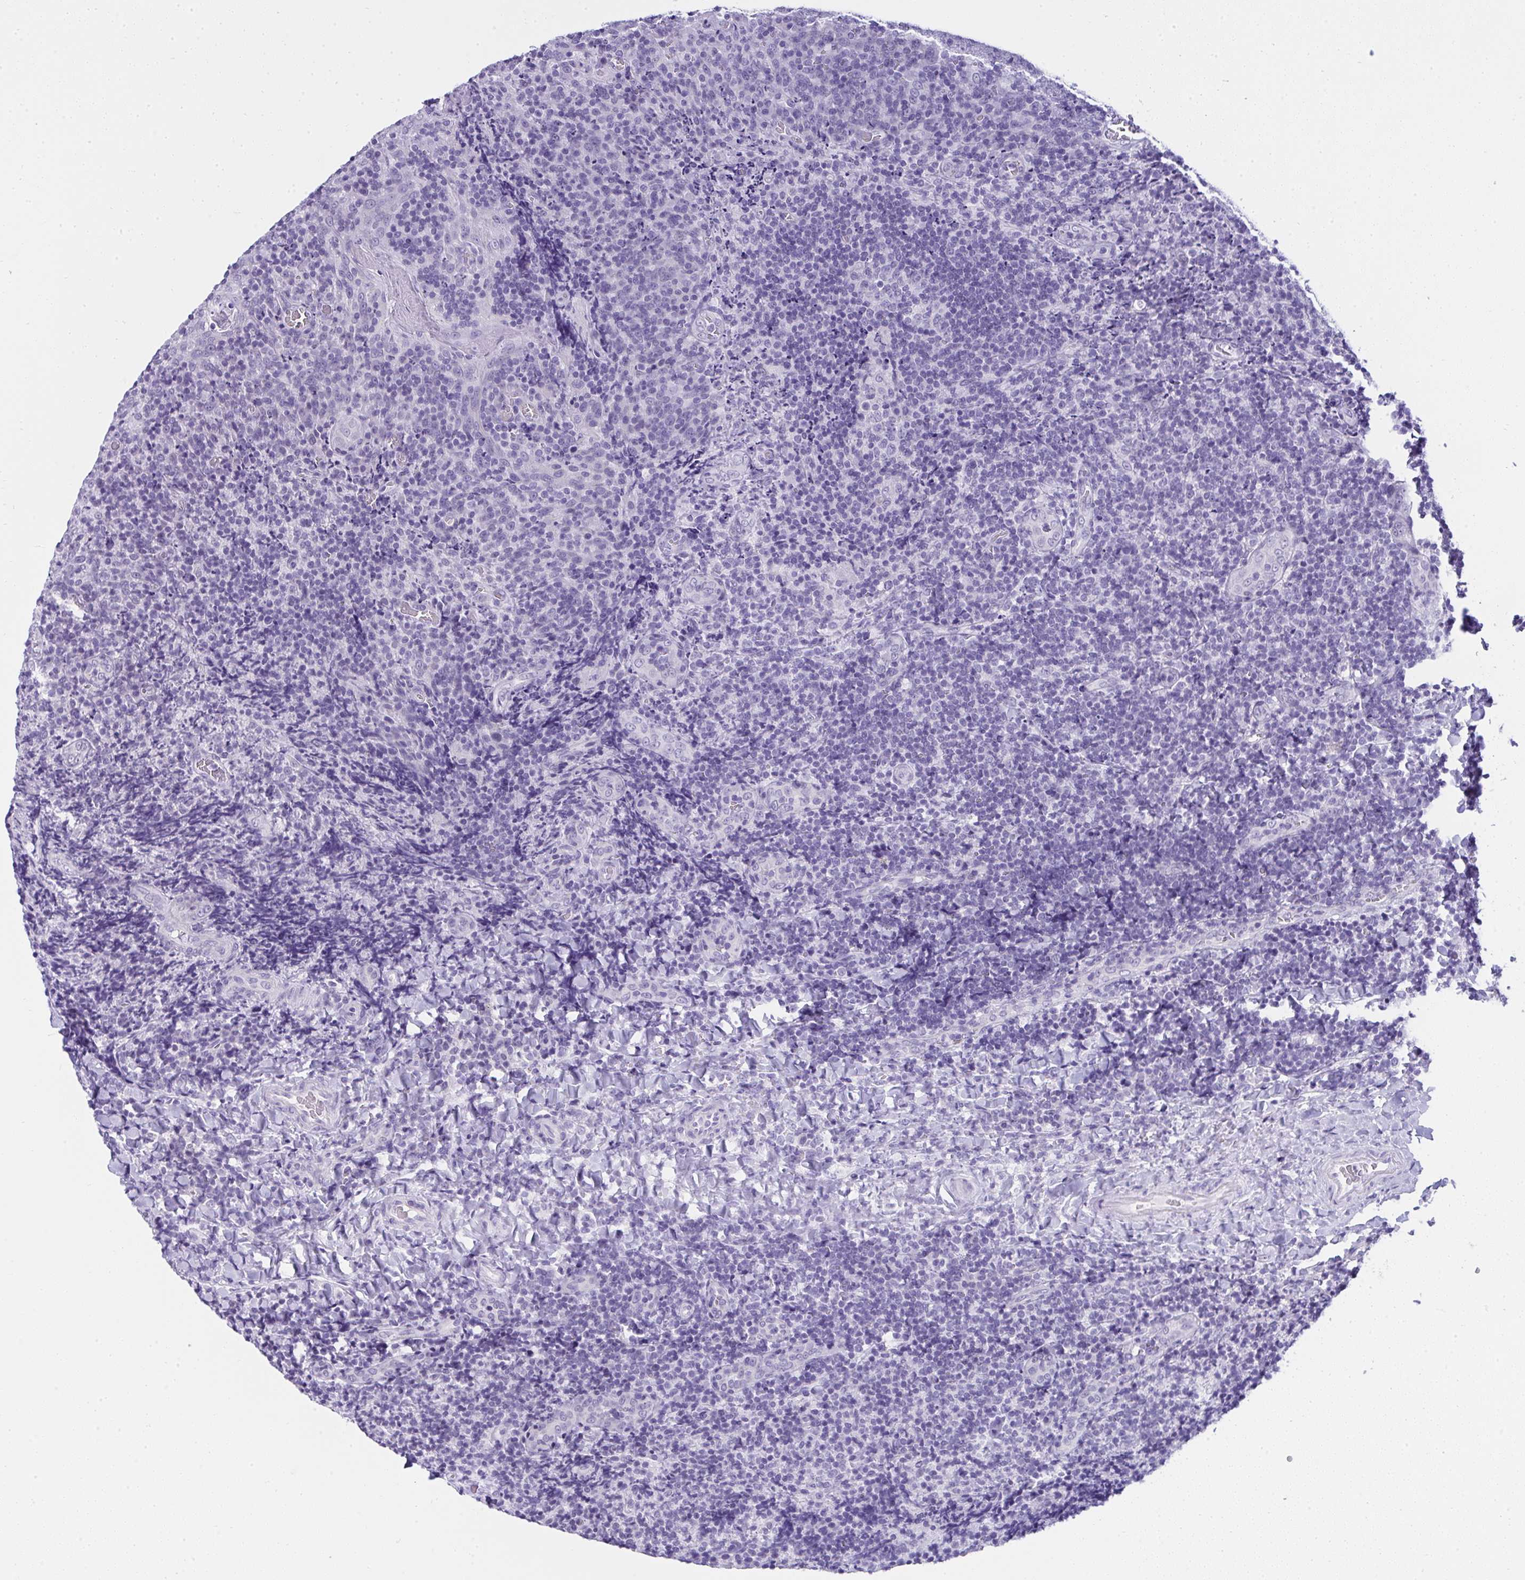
{"staining": {"intensity": "negative", "quantity": "none", "location": "none"}, "tissue": "tonsil", "cell_type": "Germinal center cells", "image_type": "normal", "snomed": [{"axis": "morphology", "description": "Normal tissue, NOS"}, {"axis": "topography", "description": "Tonsil"}], "caption": "The immunohistochemistry (IHC) micrograph has no significant staining in germinal center cells of tonsil.", "gene": "RNF183", "patient": {"sex": "male", "age": 17}}